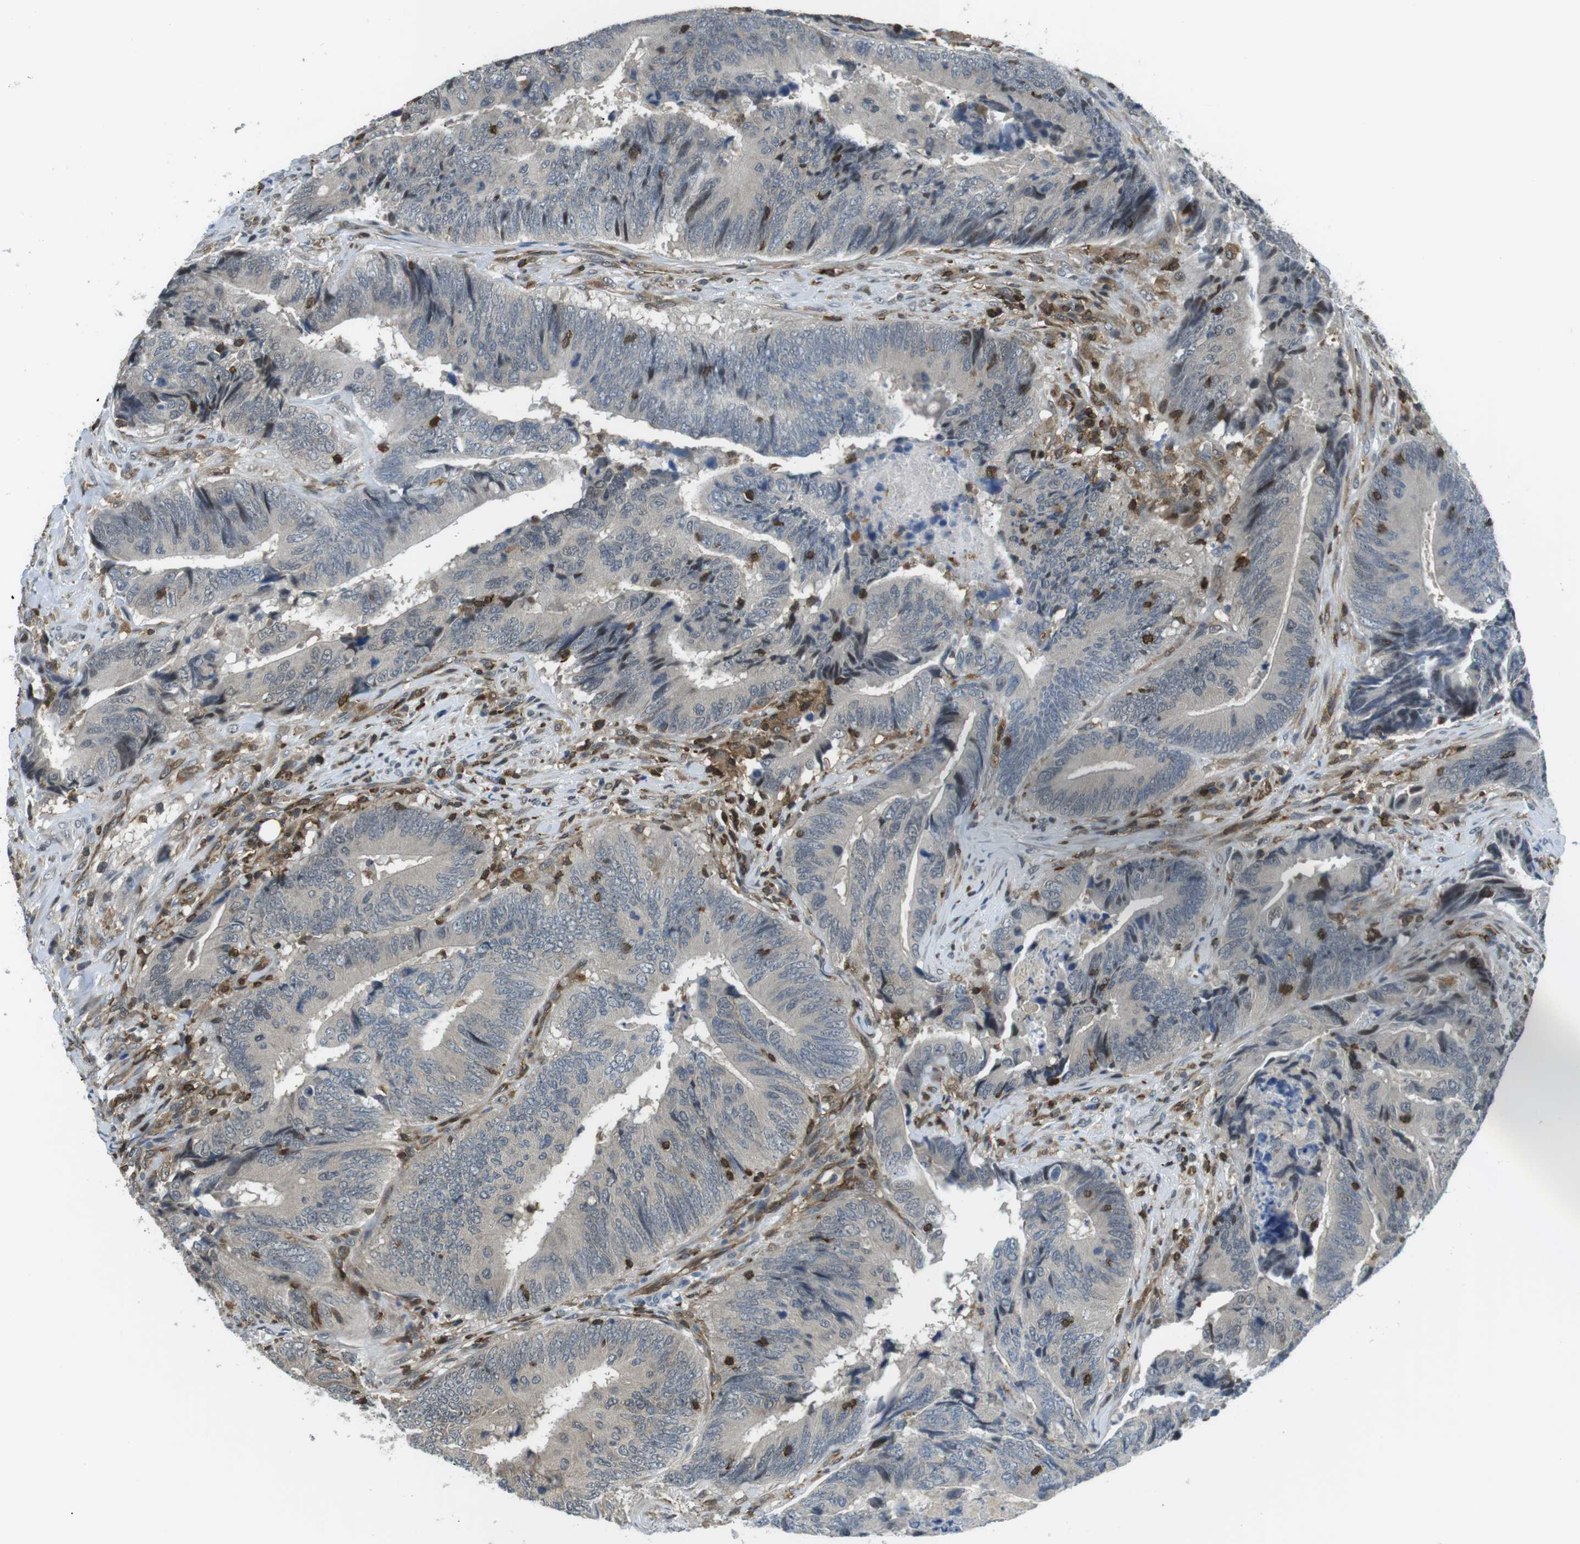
{"staining": {"intensity": "negative", "quantity": "none", "location": "none"}, "tissue": "colorectal cancer", "cell_type": "Tumor cells", "image_type": "cancer", "snomed": [{"axis": "morphology", "description": "Normal tissue, NOS"}, {"axis": "morphology", "description": "Adenocarcinoma, NOS"}, {"axis": "topography", "description": "Colon"}], "caption": "This is a histopathology image of immunohistochemistry staining of colorectal cancer, which shows no staining in tumor cells.", "gene": "STK10", "patient": {"sex": "male", "age": 56}}